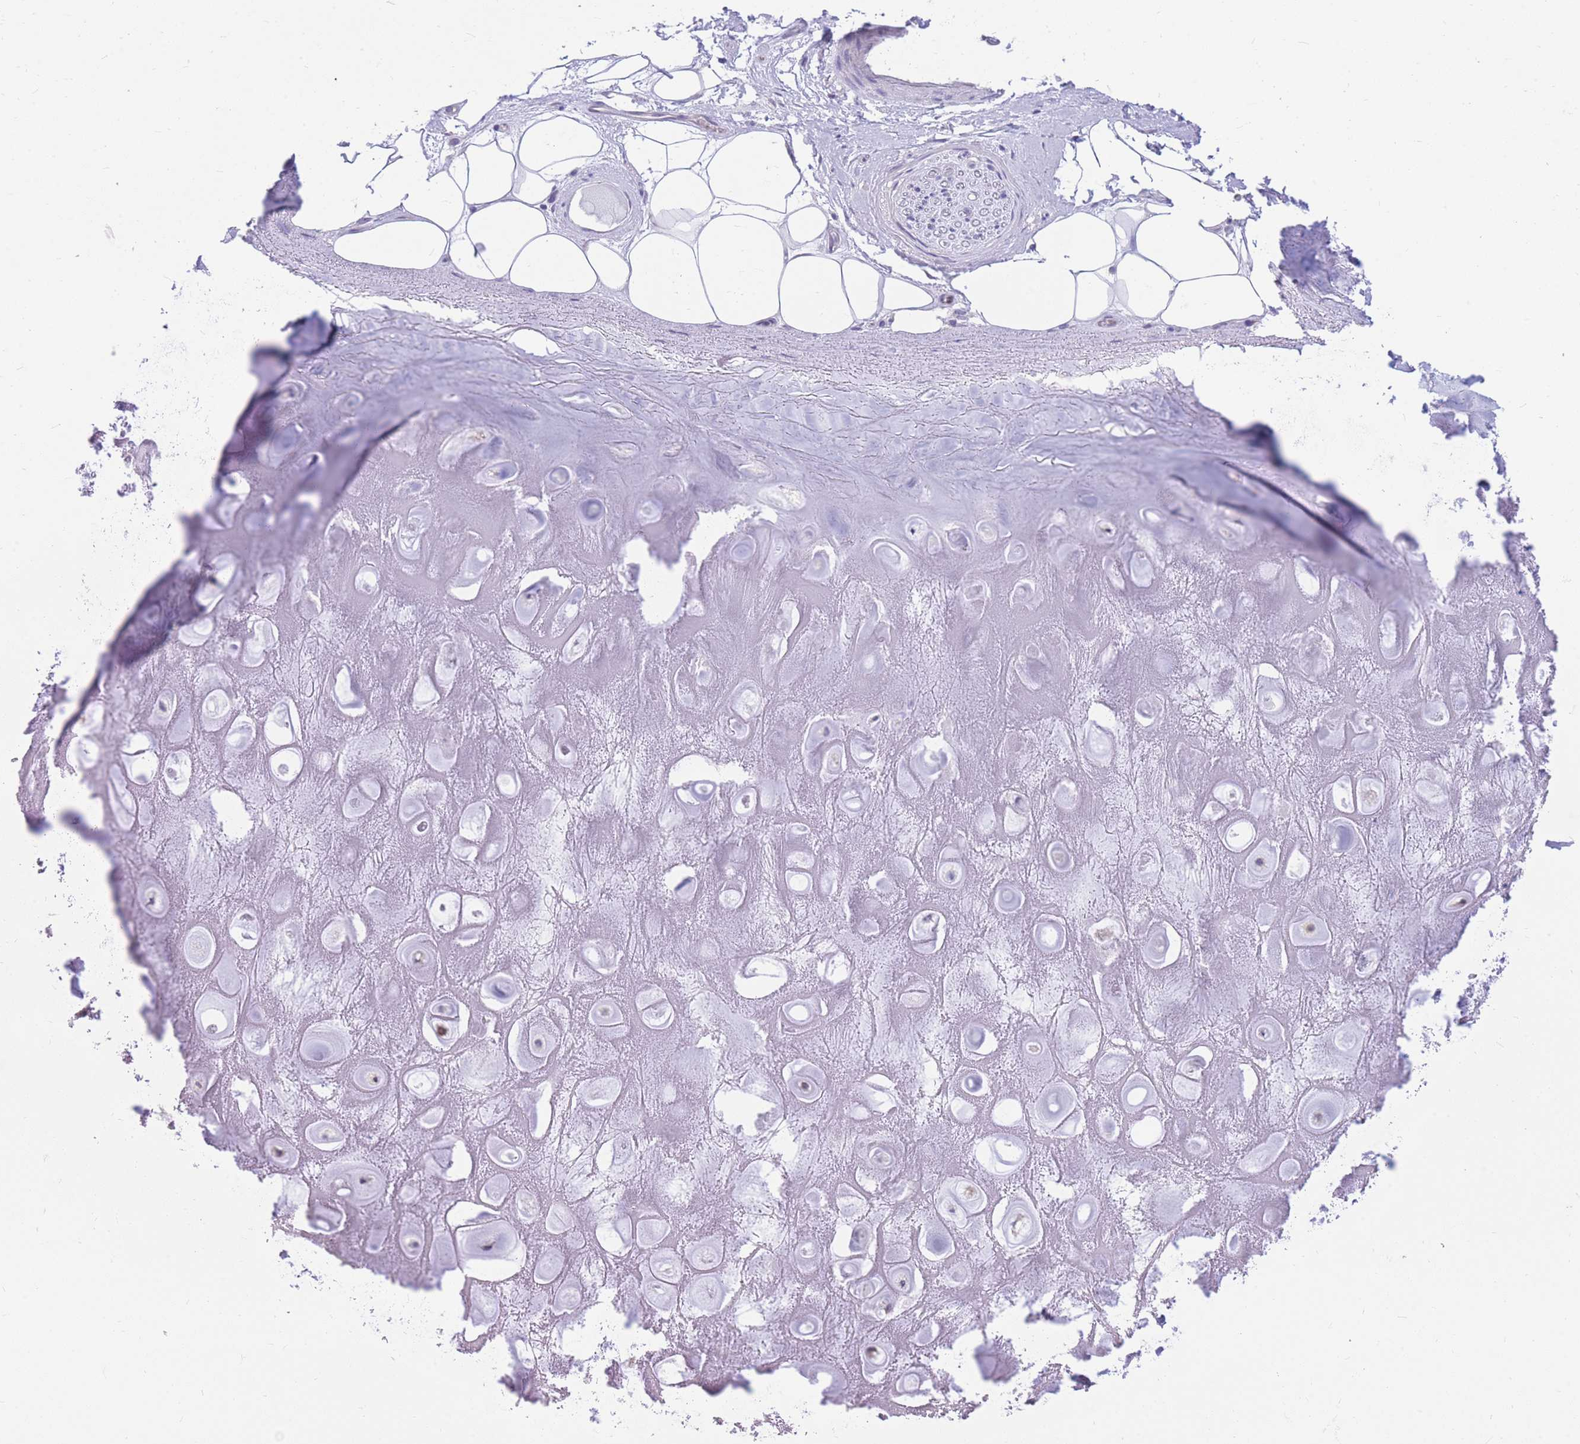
{"staining": {"intensity": "negative", "quantity": "none", "location": "none"}, "tissue": "adipose tissue", "cell_type": "Adipocytes", "image_type": "normal", "snomed": [{"axis": "morphology", "description": "Normal tissue, NOS"}, {"axis": "topography", "description": "Cartilage tissue"}], "caption": "A high-resolution histopathology image shows IHC staining of benign adipose tissue, which reveals no significant expression in adipocytes.", "gene": "ZNF311", "patient": {"sex": "male", "age": 81}}